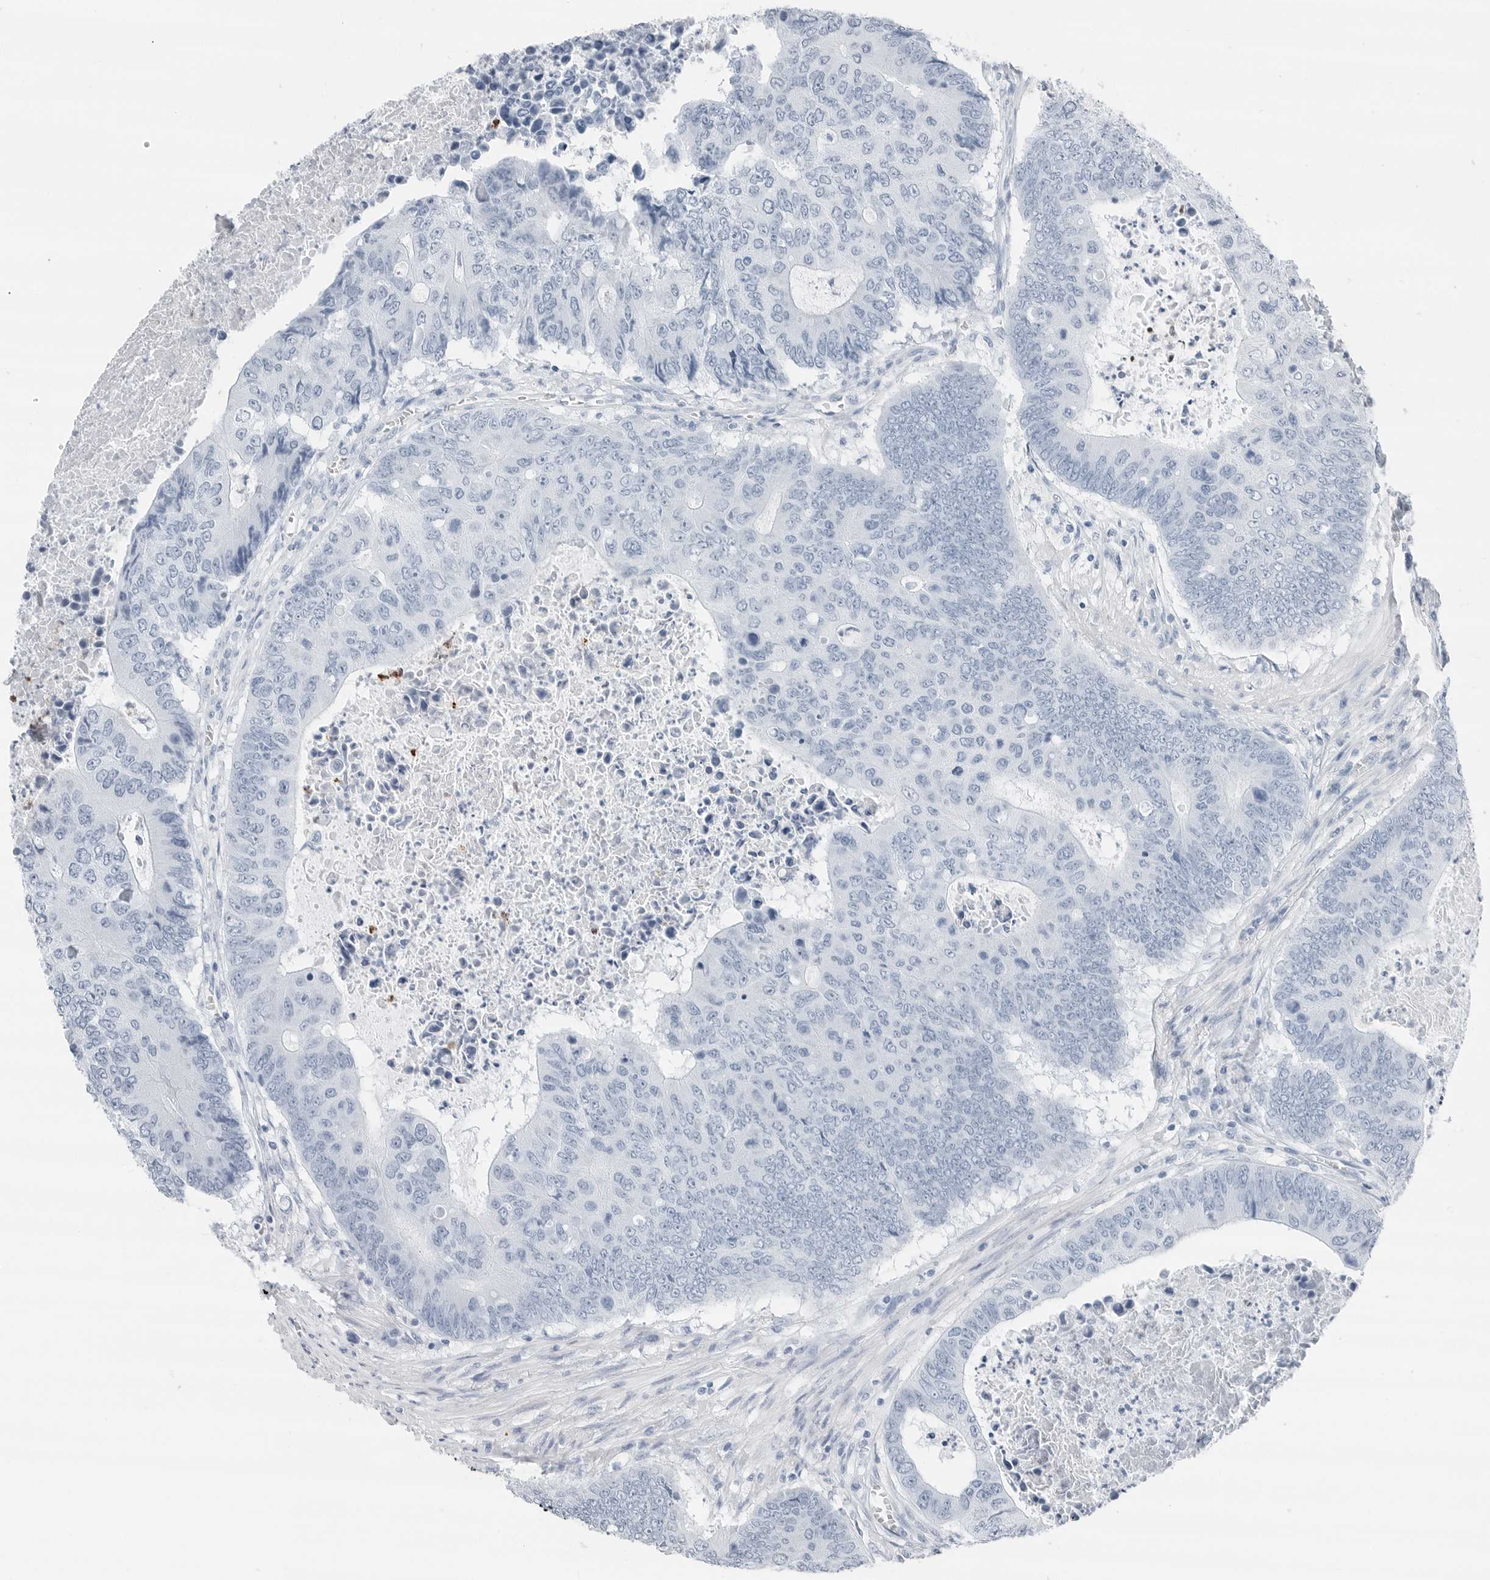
{"staining": {"intensity": "negative", "quantity": "none", "location": "none"}, "tissue": "colorectal cancer", "cell_type": "Tumor cells", "image_type": "cancer", "snomed": [{"axis": "morphology", "description": "Adenocarcinoma, NOS"}, {"axis": "topography", "description": "Colon"}], "caption": "Tumor cells show no significant protein staining in adenocarcinoma (colorectal). (Stains: DAB (3,3'-diaminobenzidine) IHC with hematoxylin counter stain, Microscopy: brightfield microscopy at high magnification).", "gene": "SLPI", "patient": {"sex": "male", "age": 87}}